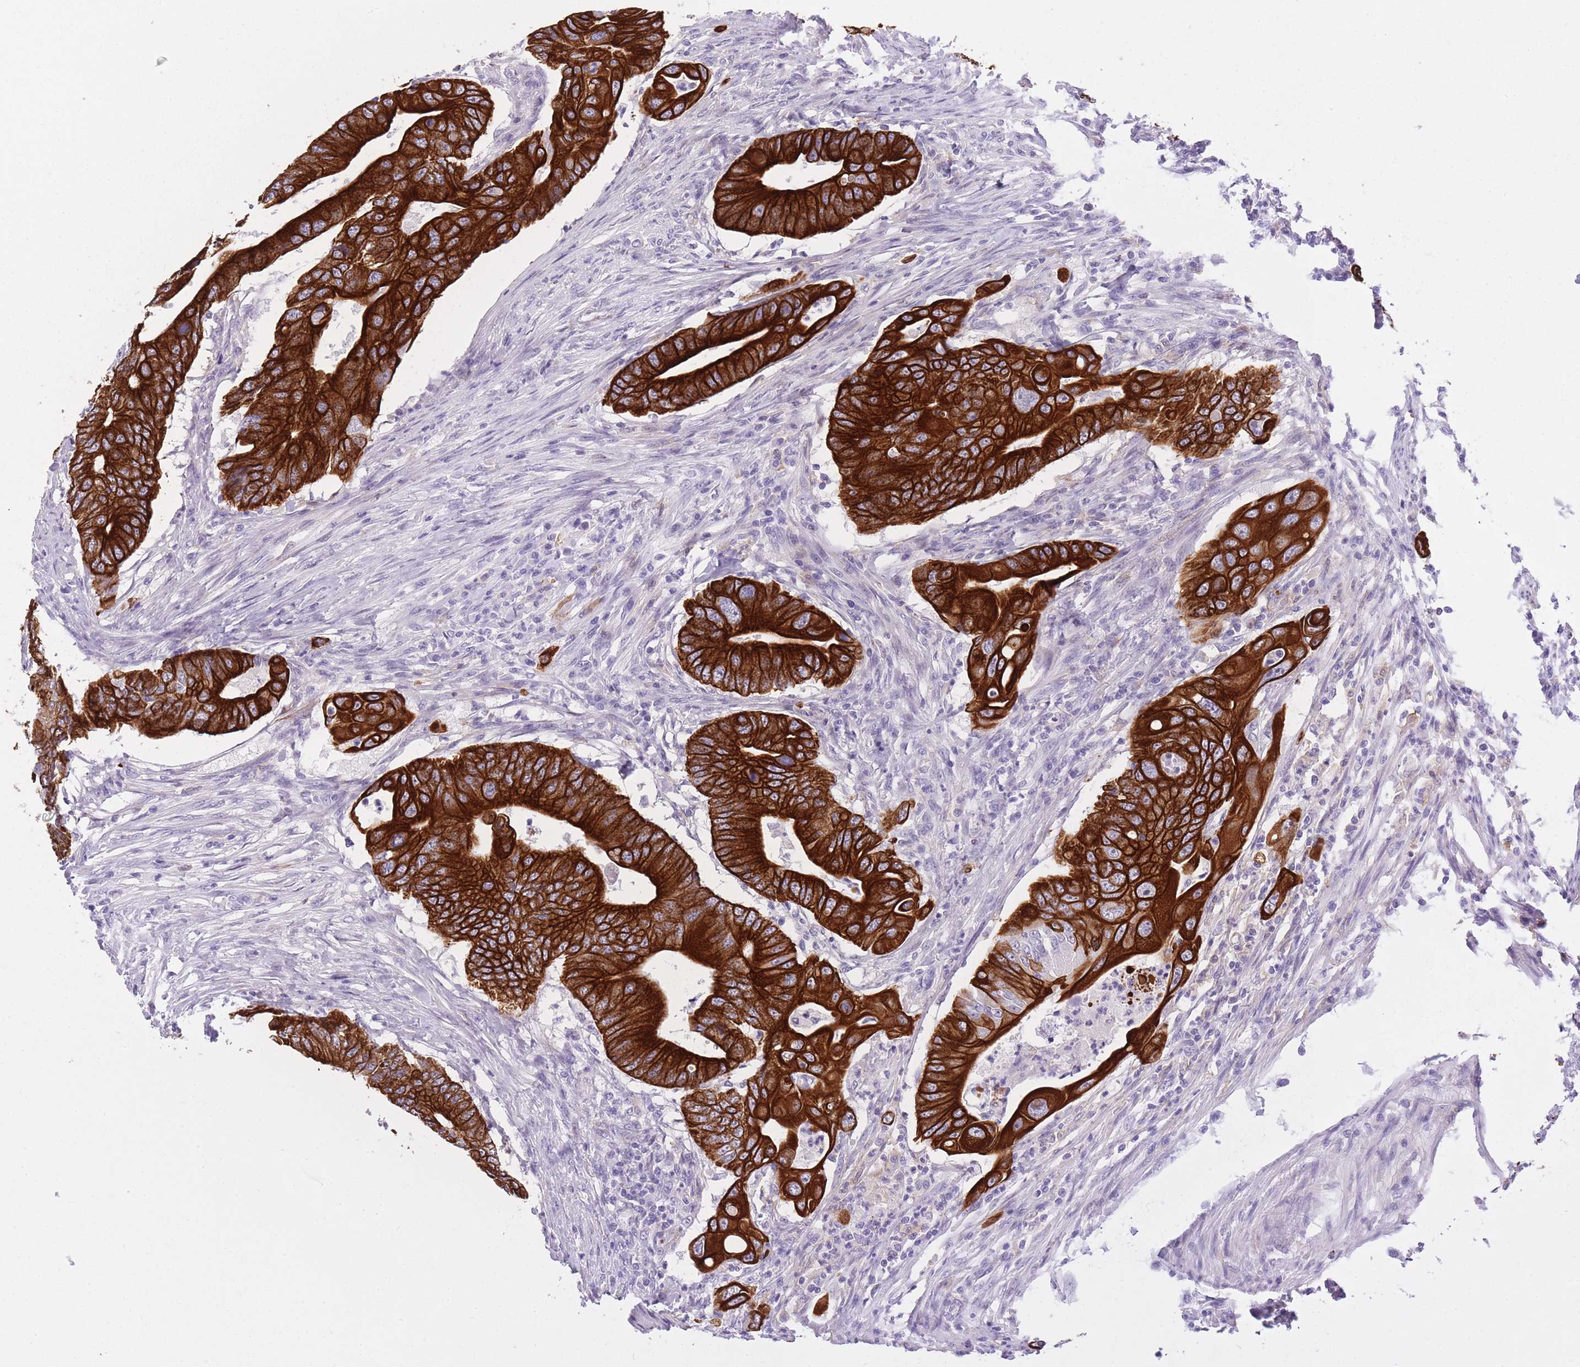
{"staining": {"intensity": "strong", "quantity": ">75%", "location": "cytoplasmic/membranous"}, "tissue": "colorectal cancer", "cell_type": "Tumor cells", "image_type": "cancer", "snomed": [{"axis": "morphology", "description": "Adenocarcinoma, NOS"}, {"axis": "topography", "description": "Colon"}], "caption": "Immunohistochemical staining of human colorectal adenocarcinoma demonstrates high levels of strong cytoplasmic/membranous positivity in approximately >75% of tumor cells. The staining is performed using DAB brown chromogen to label protein expression. The nuclei are counter-stained blue using hematoxylin.", "gene": "RADX", "patient": {"sex": "male", "age": 71}}